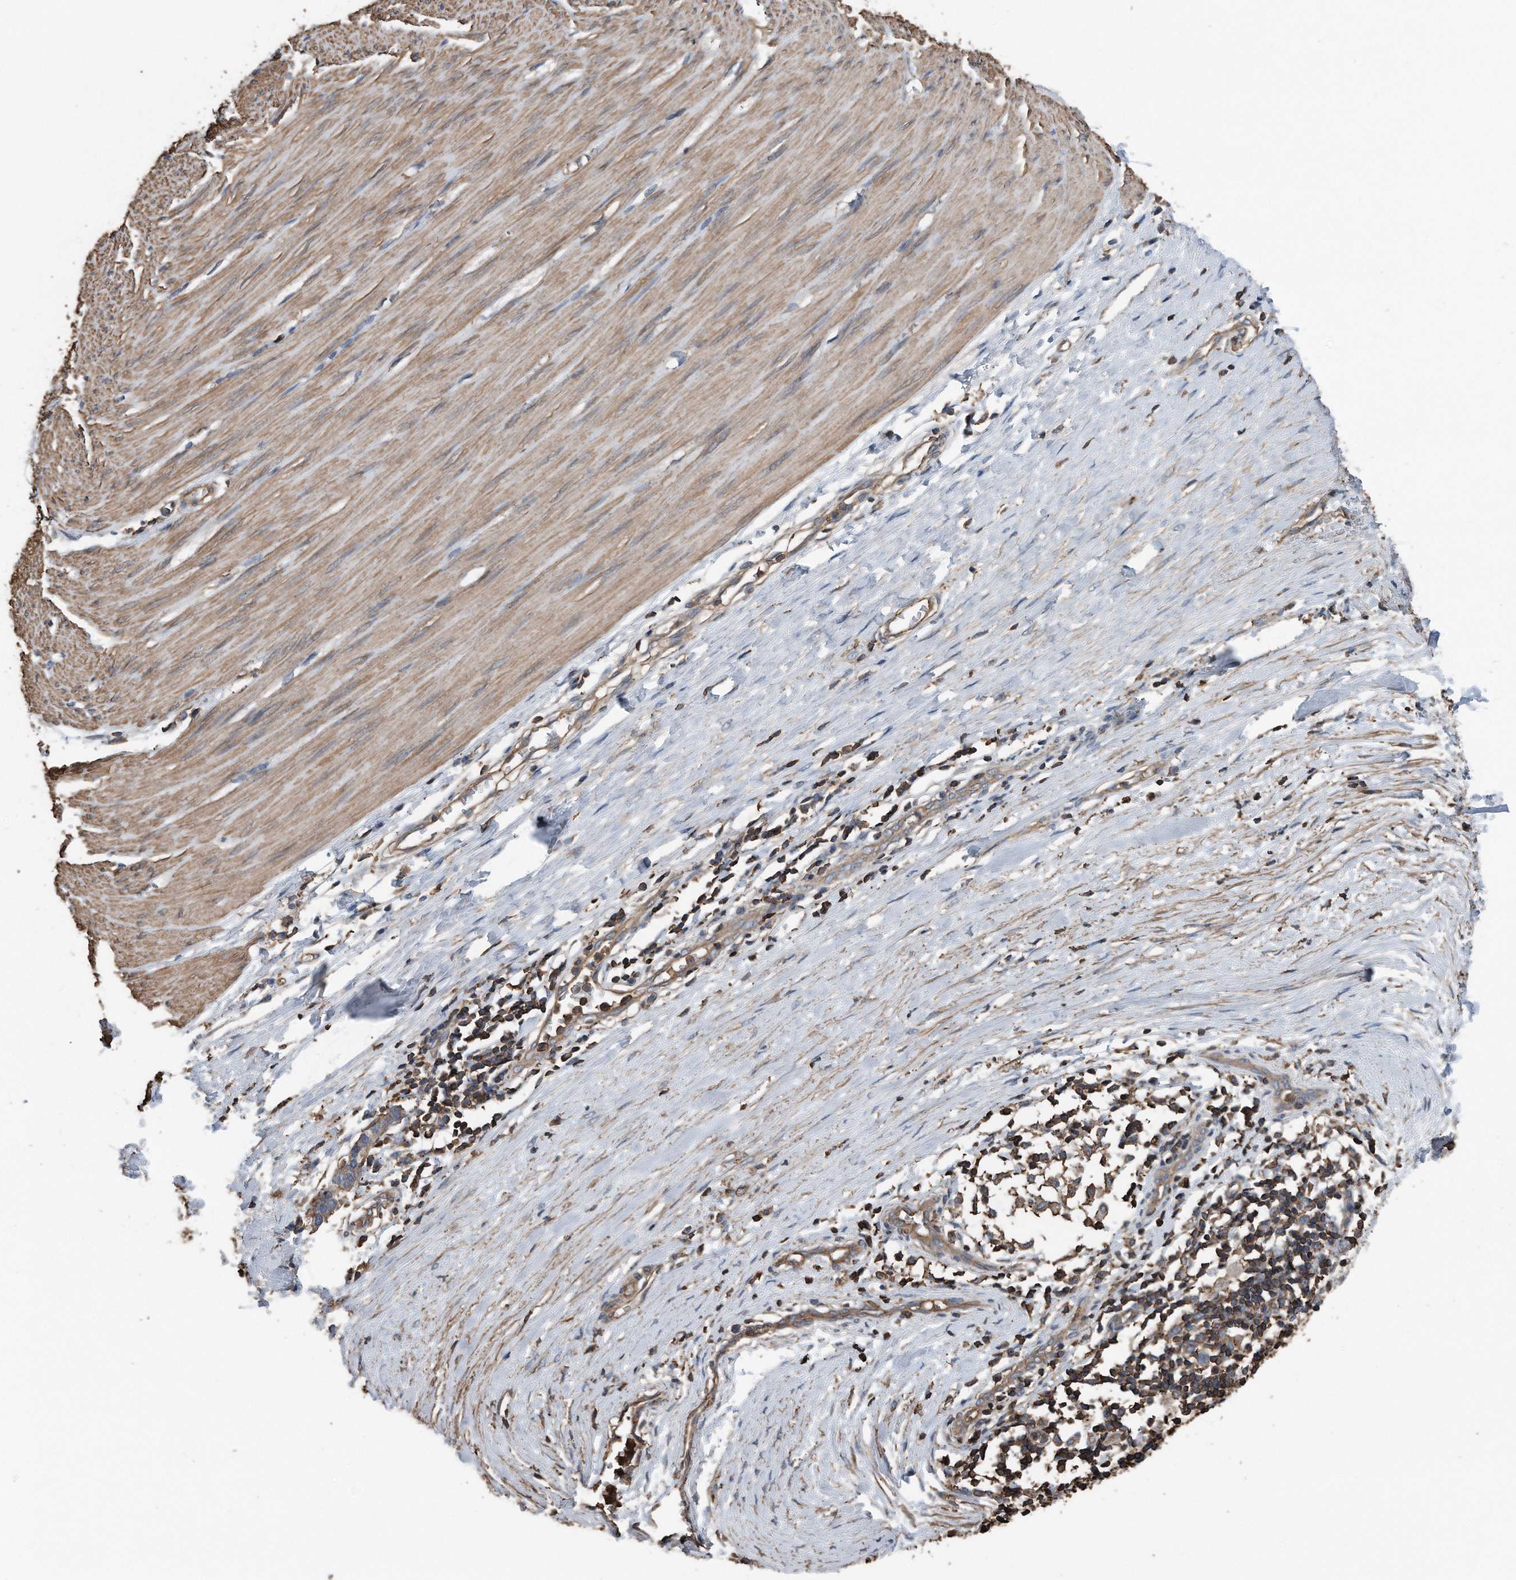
{"staining": {"intensity": "moderate", "quantity": ">75%", "location": "cytoplasmic/membranous"}, "tissue": "smooth muscle", "cell_type": "Smooth muscle cells", "image_type": "normal", "snomed": [{"axis": "morphology", "description": "Normal tissue, NOS"}, {"axis": "morphology", "description": "Adenocarcinoma, NOS"}, {"axis": "topography", "description": "Colon"}, {"axis": "topography", "description": "Peripheral nerve tissue"}], "caption": "An immunohistochemistry (IHC) micrograph of benign tissue is shown. Protein staining in brown shows moderate cytoplasmic/membranous positivity in smooth muscle within smooth muscle cells.", "gene": "RSPO3", "patient": {"sex": "male", "age": 14}}